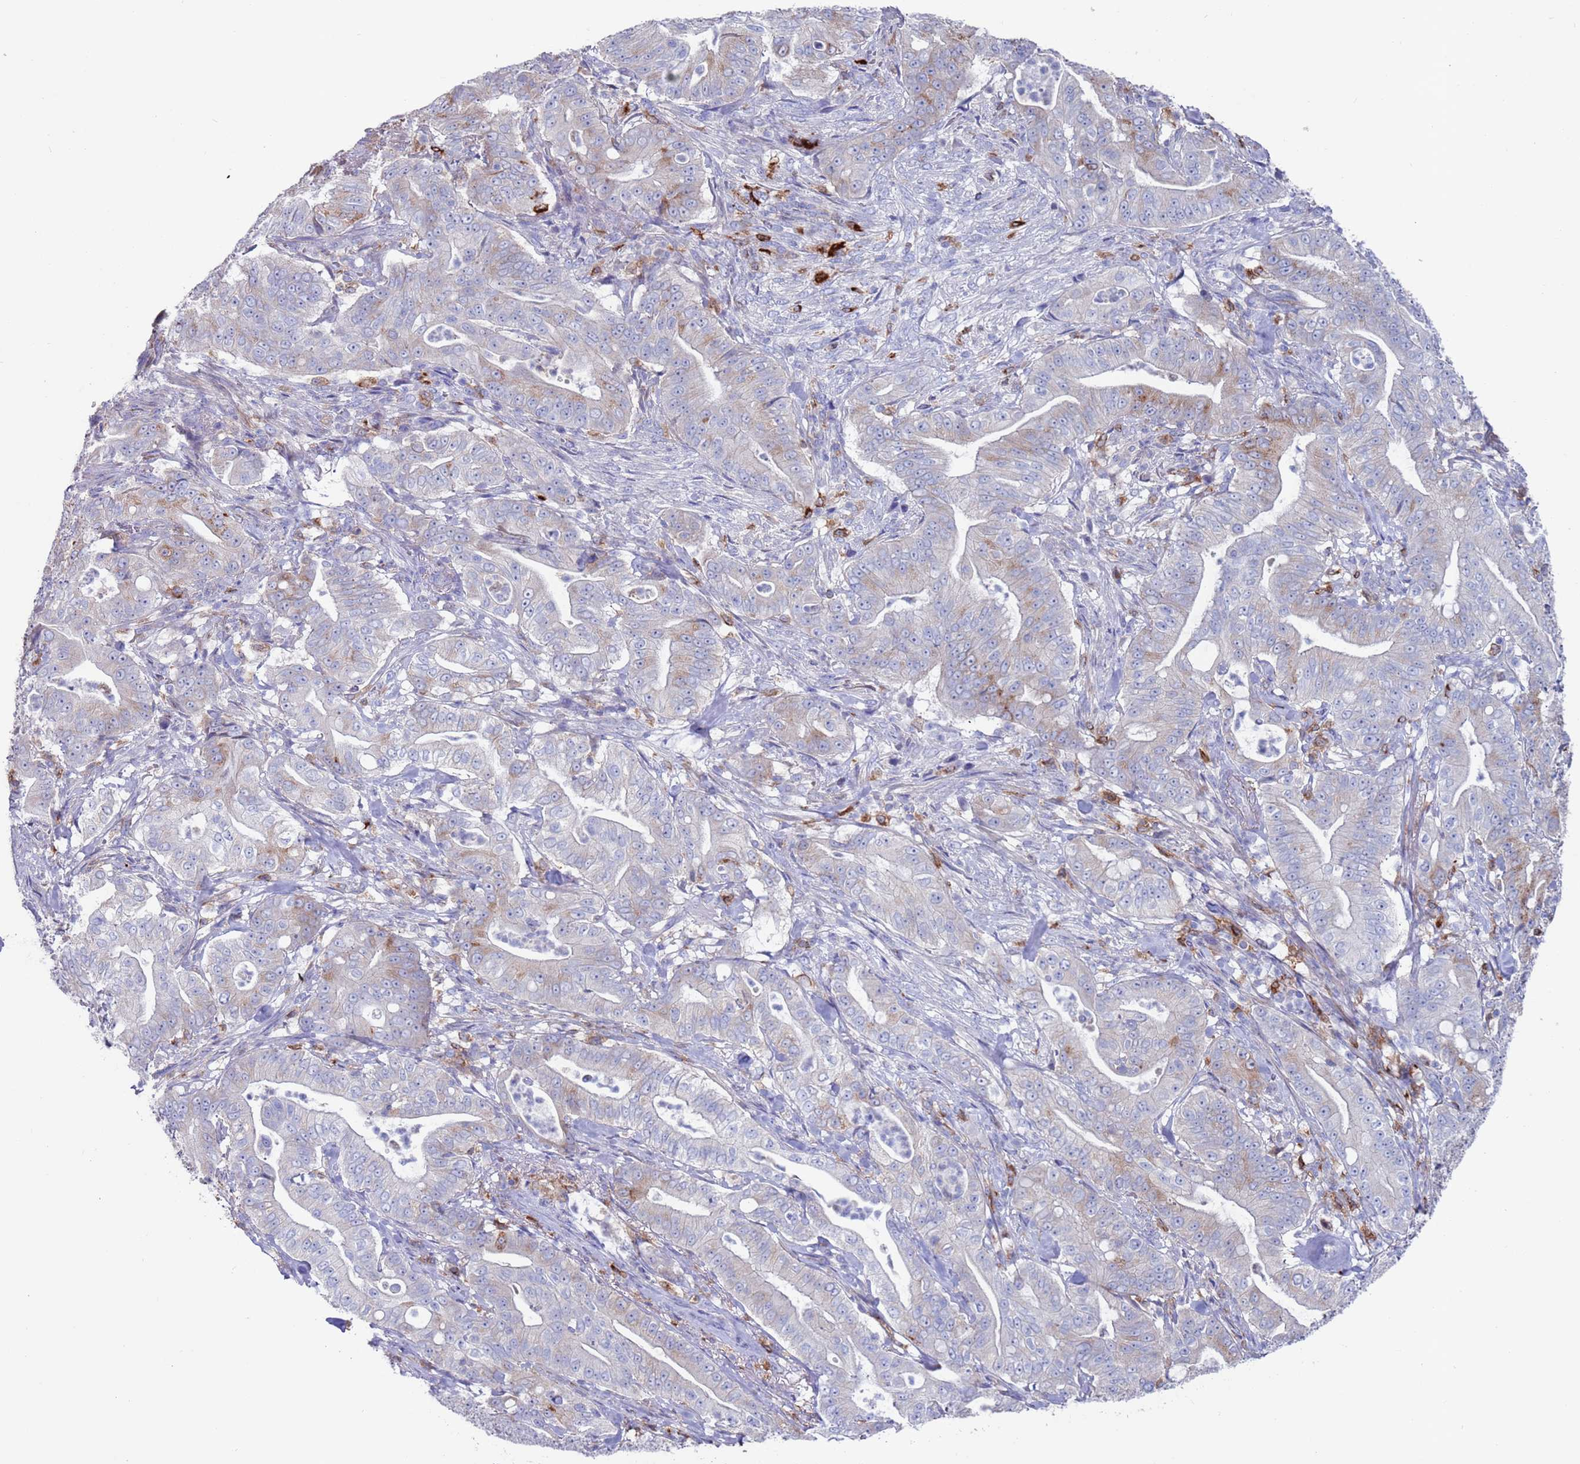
{"staining": {"intensity": "moderate", "quantity": "<25%", "location": "cytoplasmic/membranous"}, "tissue": "pancreatic cancer", "cell_type": "Tumor cells", "image_type": "cancer", "snomed": [{"axis": "morphology", "description": "Adenocarcinoma, NOS"}, {"axis": "topography", "description": "Pancreas"}], "caption": "Moderate cytoplasmic/membranous positivity for a protein is seen in approximately <25% of tumor cells of adenocarcinoma (pancreatic) using immunohistochemistry (IHC).", "gene": "GREB1L", "patient": {"sex": "male", "age": 71}}